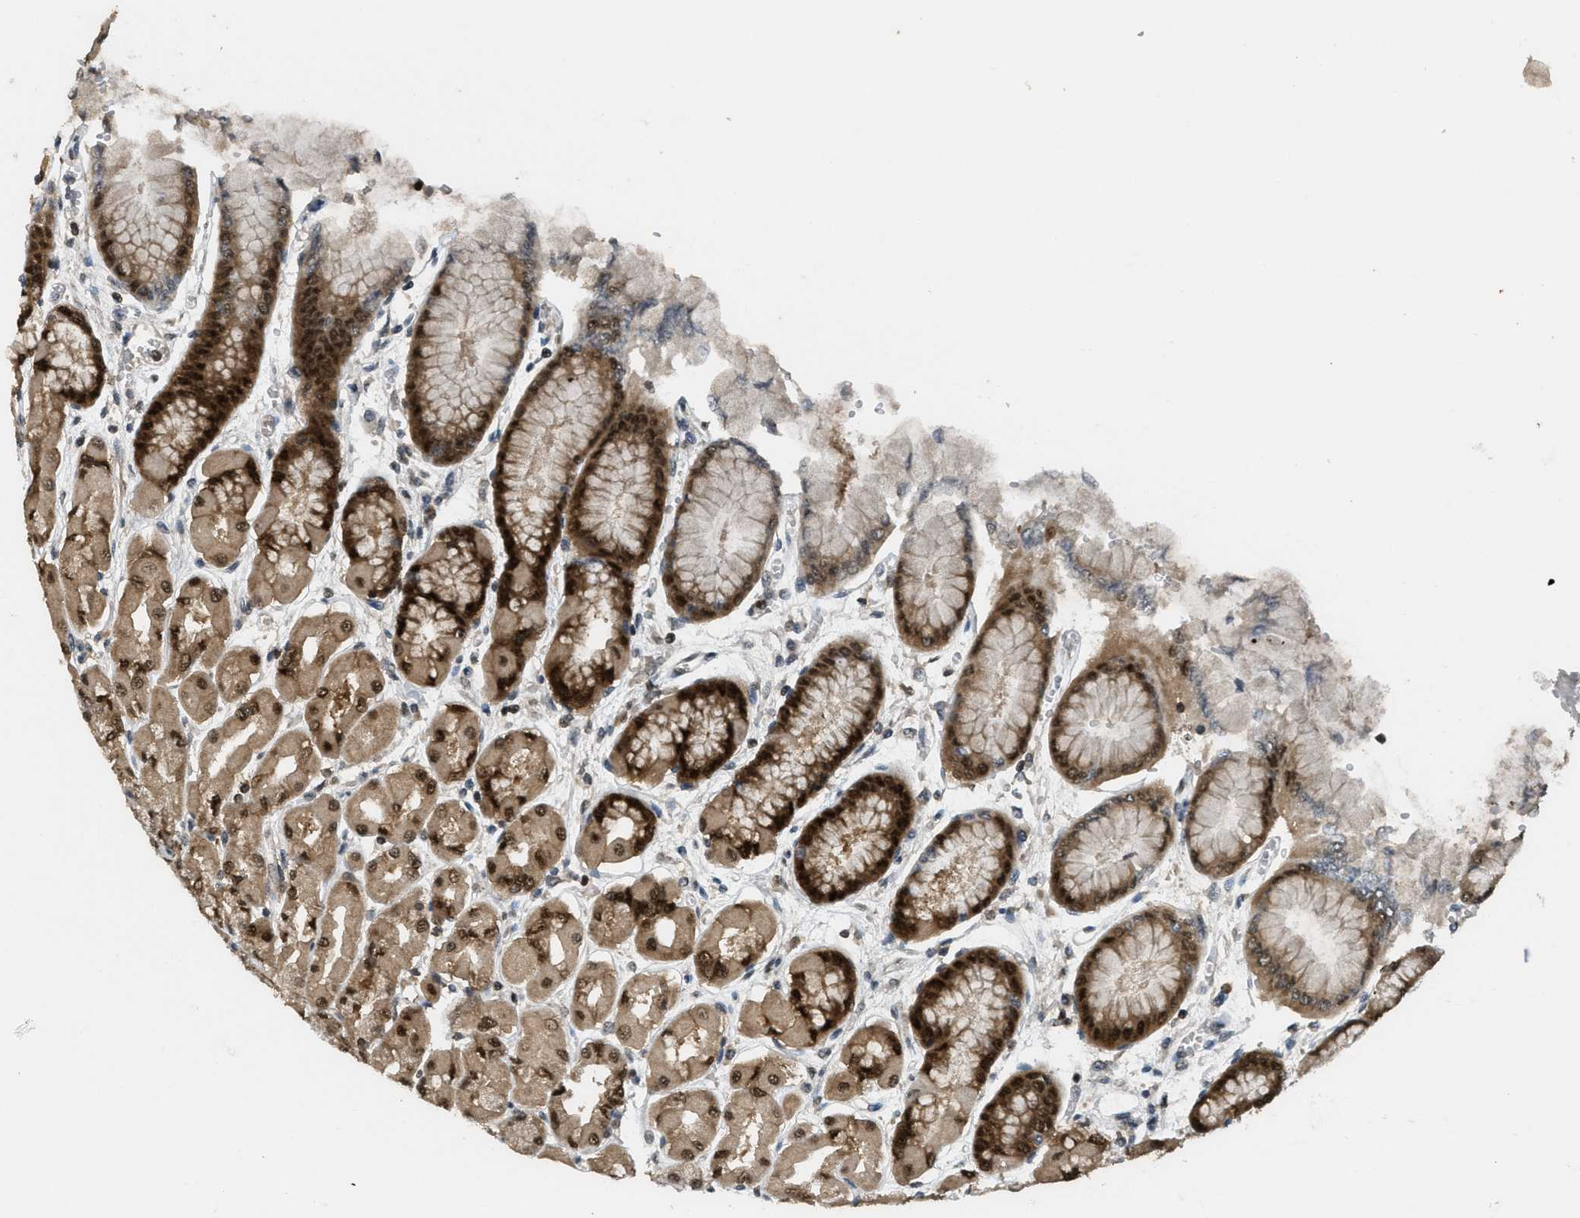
{"staining": {"intensity": "strong", "quantity": ">75%", "location": "cytoplasmic/membranous,nuclear"}, "tissue": "stomach", "cell_type": "Glandular cells", "image_type": "normal", "snomed": [{"axis": "morphology", "description": "Normal tissue, NOS"}, {"axis": "topography", "description": "Stomach, upper"}], "caption": "Brown immunohistochemical staining in unremarkable stomach reveals strong cytoplasmic/membranous,nuclear staining in approximately >75% of glandular cells.", "gene": "DNAJB1", "patient": {"sex": "female", "age": 56}}